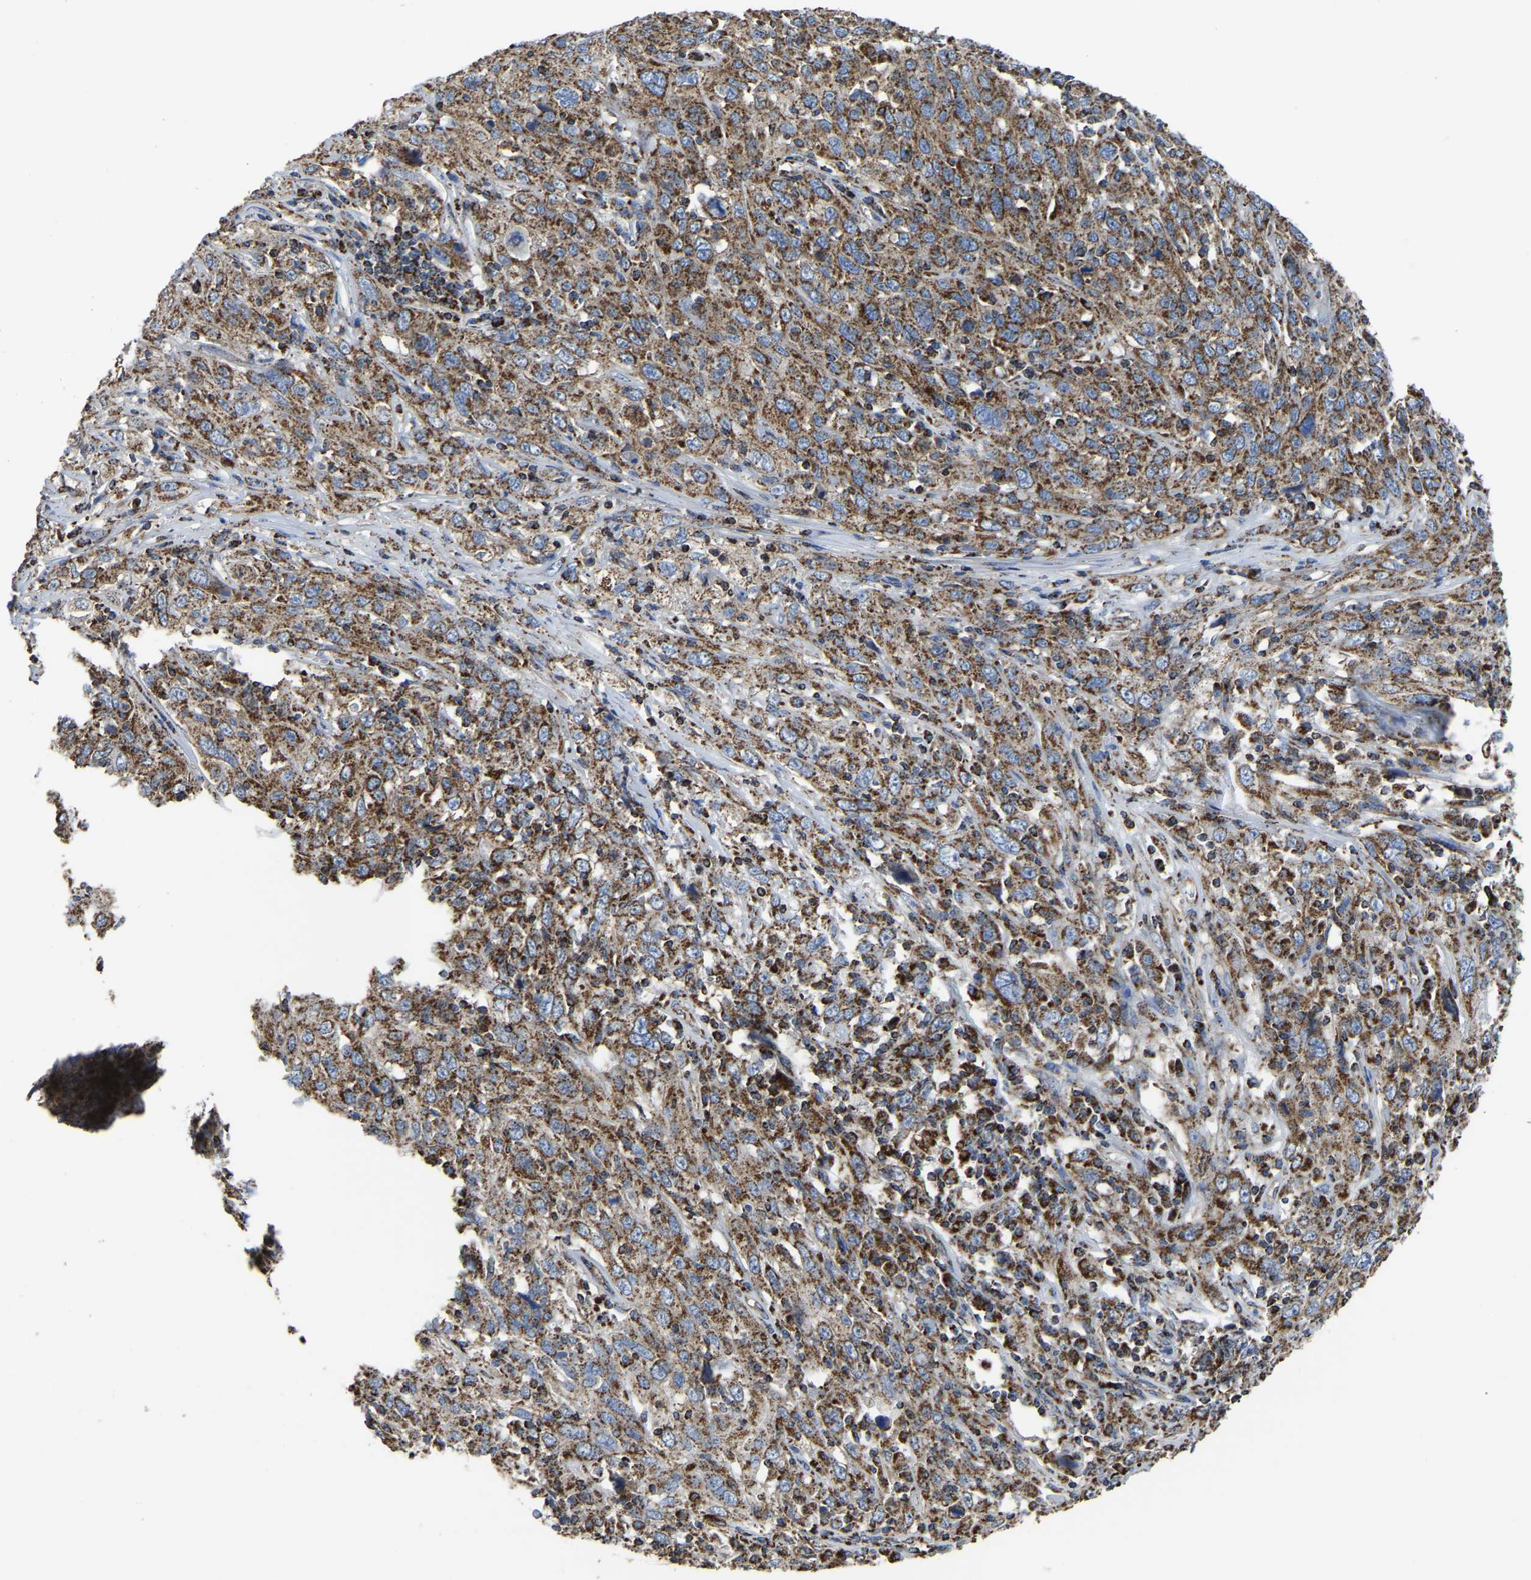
{"staining": {"intensity": "moderate", "quantity": ">75%", "location": "cytoplasmic/membranous"}, "tissue": "cervical cancer", "cell_type": "Tumor cells", "image_type": "cancer", "snomed": [{"axis": "morphology", "description": "Squamous cell carcinoma, NOS"}, {"axis": "topography", "description": "Cervix"}], "caption": "Moderate cytoplasmic/membranous staining for a protein is identified in approximately >75% of tumor cells of cervical cancer (squamous cell carcinoma) using IHC.", "gene": "ETFA", "patient": {"sex": "female", "age": 46}}